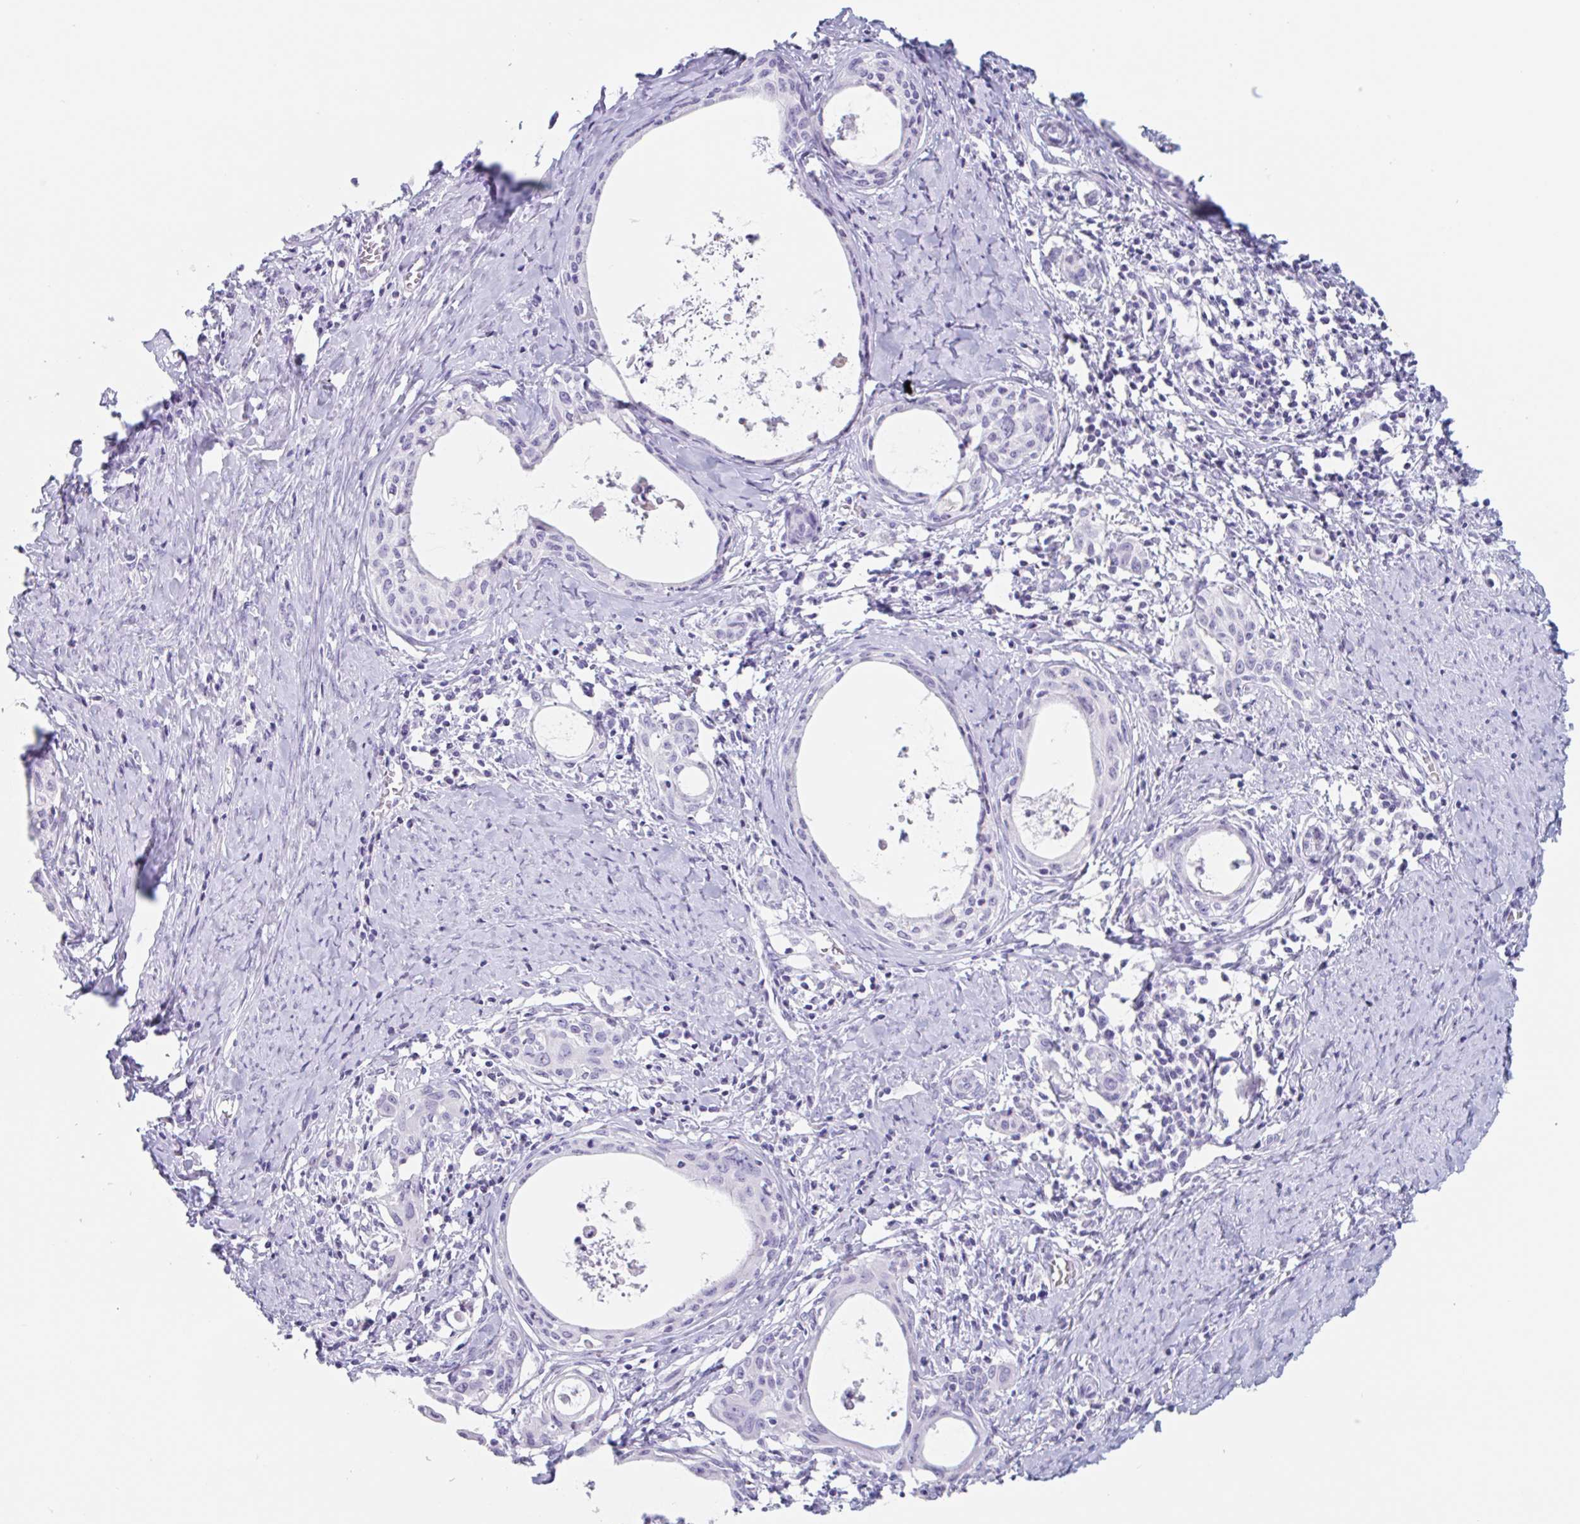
{"staining": {"intensity": "negative", "quantity": "none", "location": "none"}, "tissue": "cervical cancer", "cell_type": "Tumor cells", "image_type": "cancer", "snomed": [{"axis": "morphology", "description": "Squamous cell carcinoma, NOS"}, {"axis": "morphology", "description": "Adenocarcinoma, NOS"}, {"axis": "topography", "description": "Cervix"}], "caption": "An immunohistochemistry (IHC) micrograph of cervical squamous cell carcinoma is shown. There is no staining in tumor cells of cervical squamous cell carcinoma. (DAB IHC, high magnification).", "gene": "EMC4", "patient": {"sex": "female", "age": 52}}